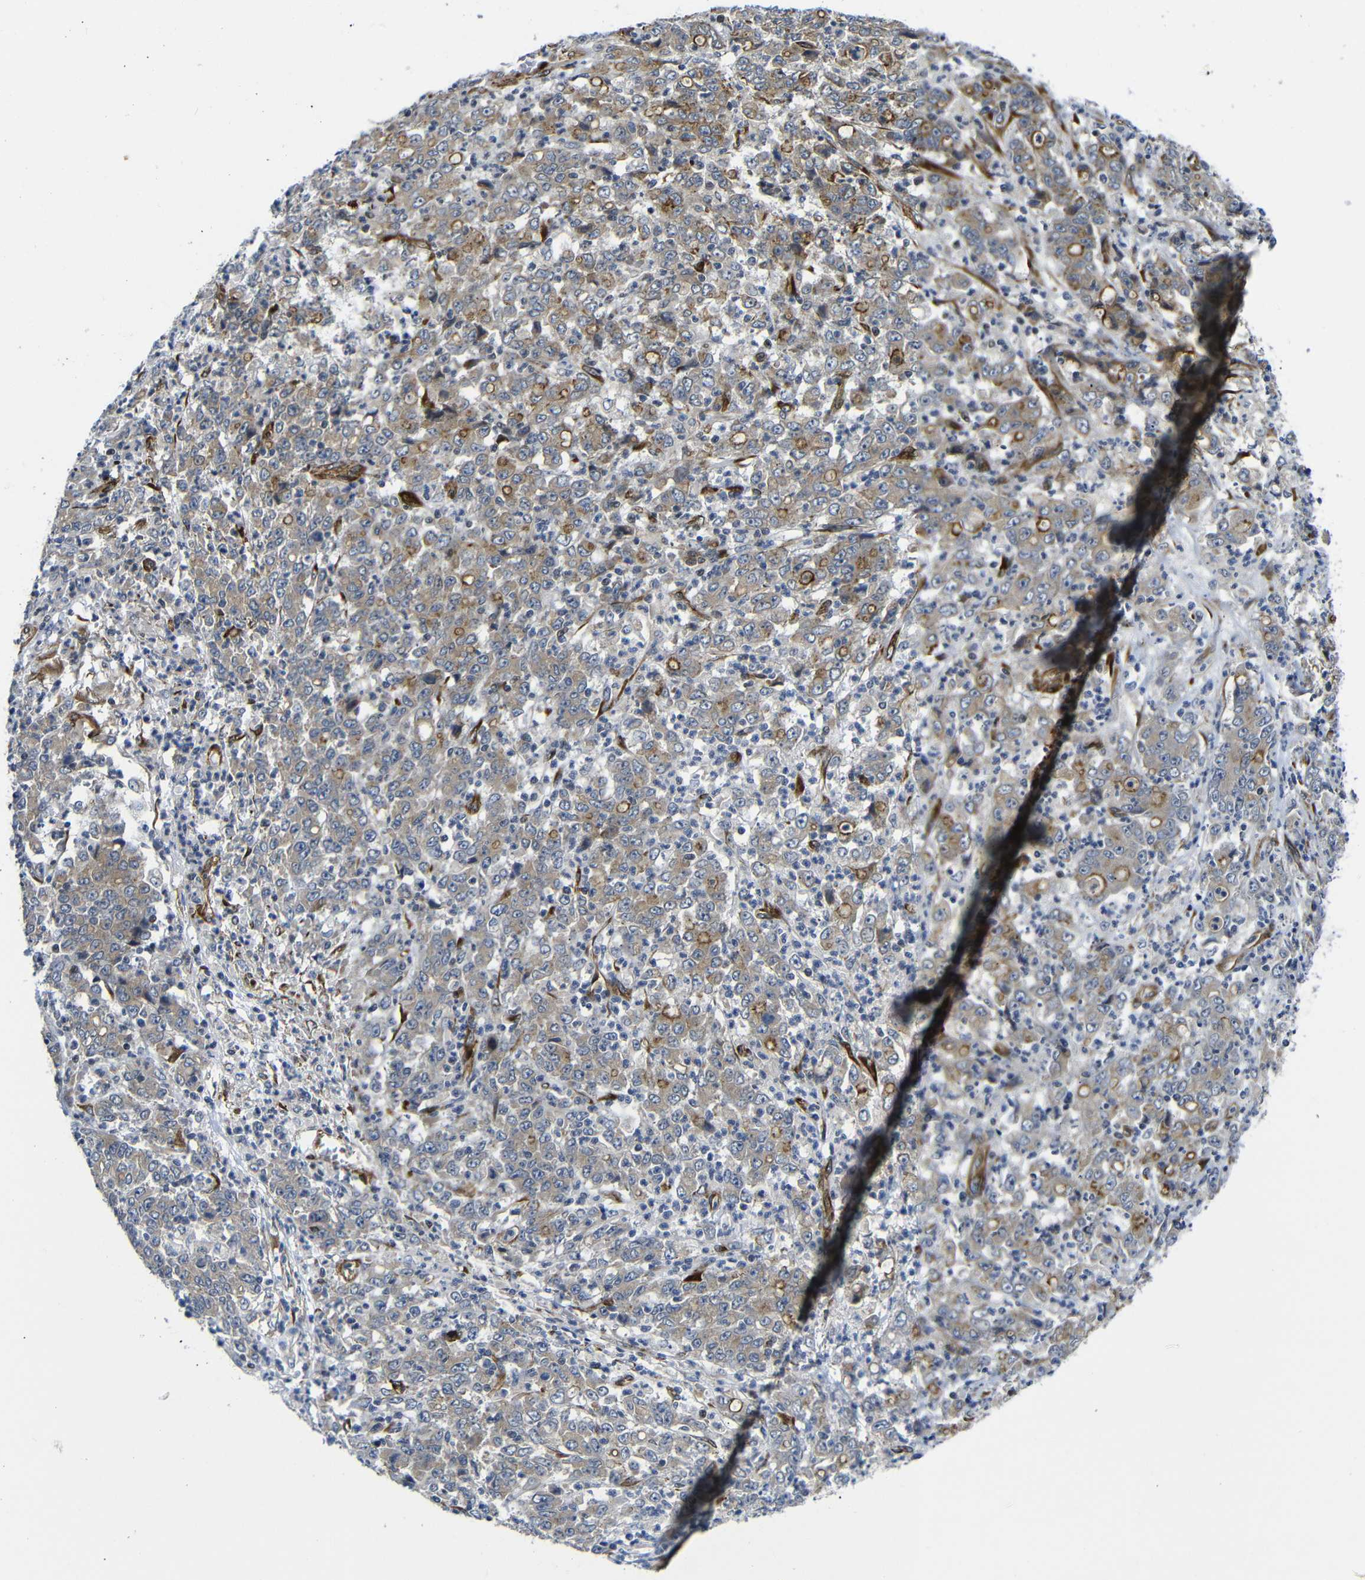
{"staining": {"intensity": "moderate", "quantity": "25%-75%", "location": "cytoplasmic/membranous"}, "tissue": "stomach cancer", "cell_type": "Tumor cells", "image_type": "cancer", "snomed": [{"axis": "morphology", "description": "Adenocarcinoma, NOS"}, {"axis": "topography", "description": "Stomach, lower"}], "caption": "A histopathology image showing moderate cytoplasmic/membranous positivity in approximately 25%-75% of tumor cells in stomach adenocarcinoma, as visualized by brown immunohistochemical staining.", "gene": "PARP14", "patient": {"sex": "female", "age": 71}}